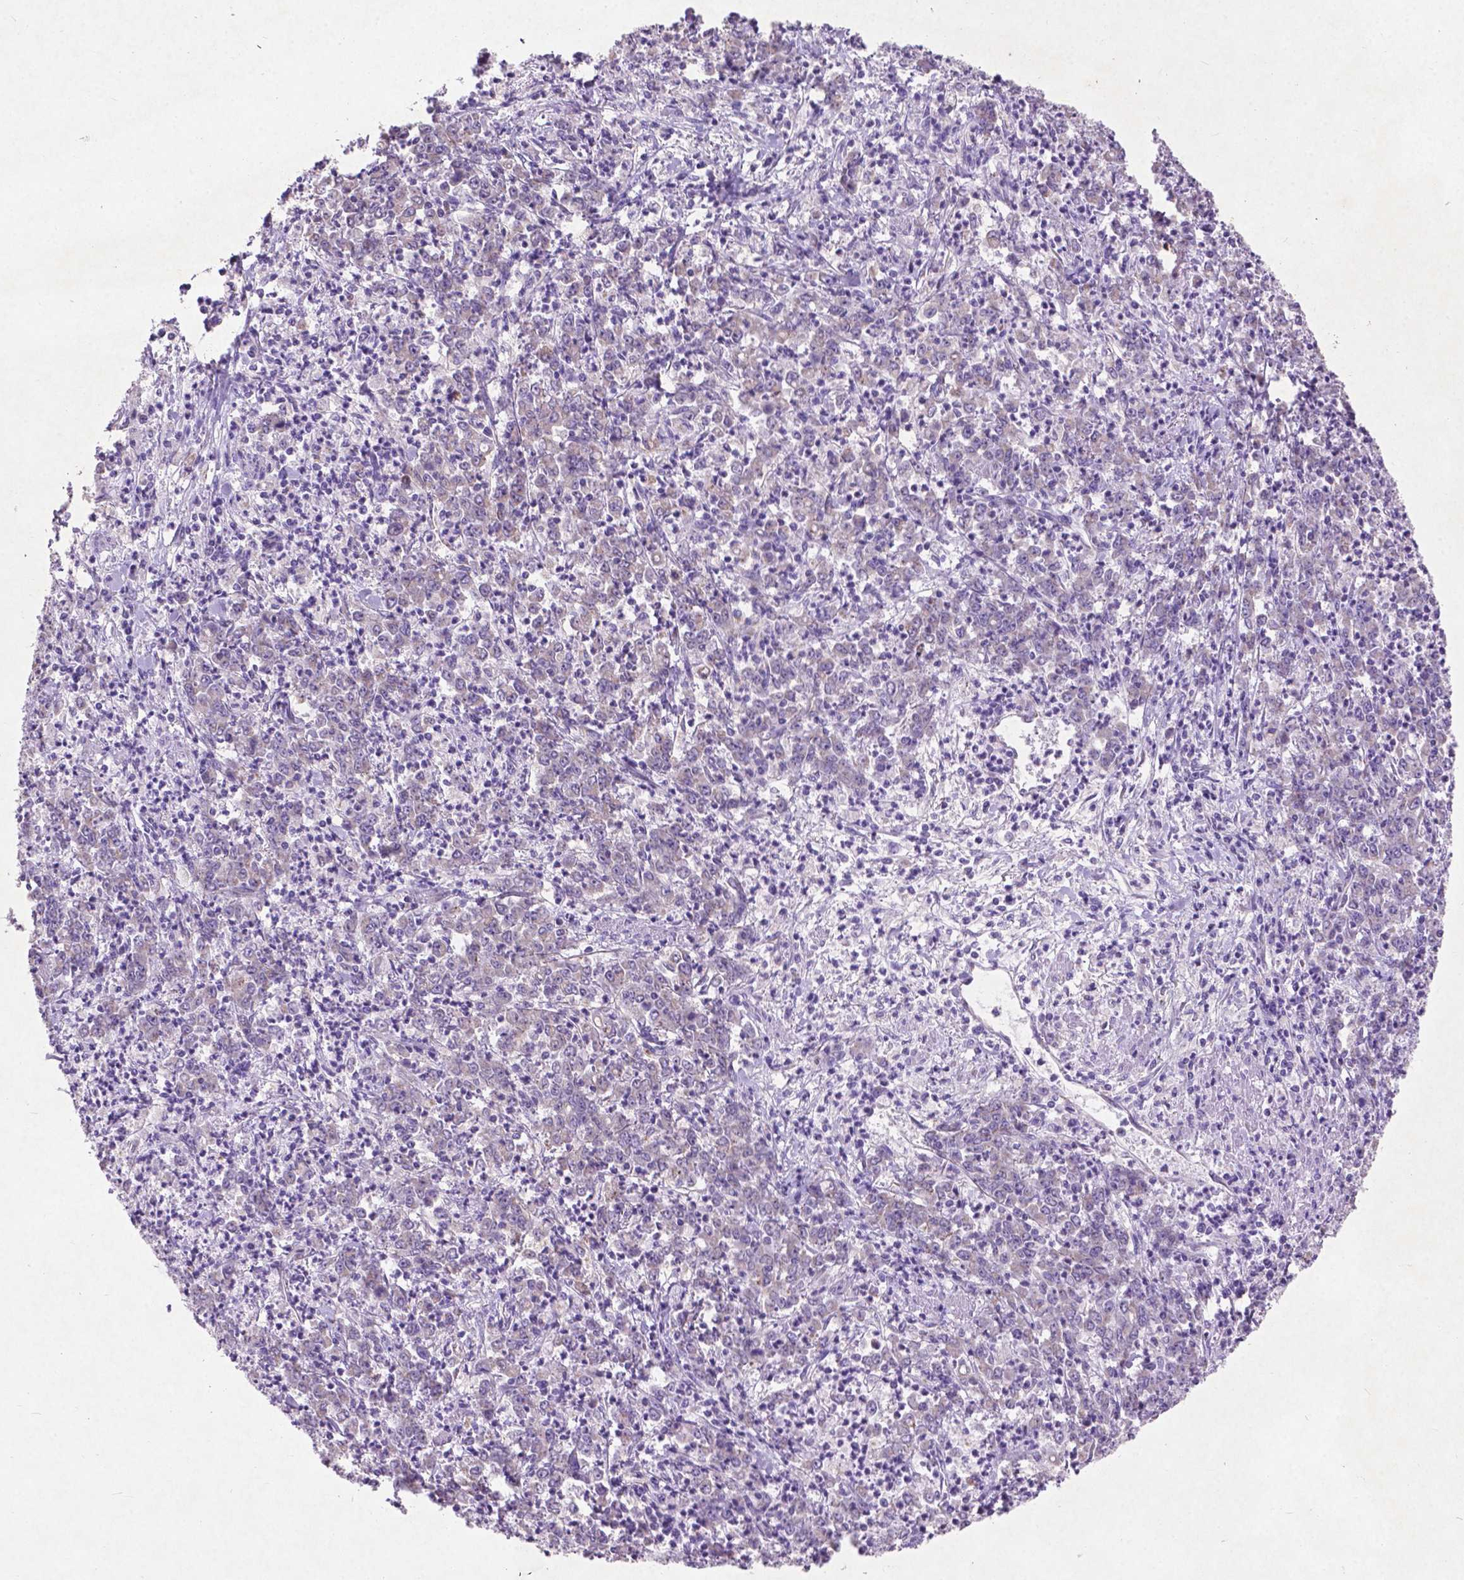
{"staining": {"intensity": "weak", "quantity": ">75%", "location": "cytoplasmic/membranous"}, "tissue": "stomach cancer", "cell_type": "Tumor cells", "image_type": "cancer", "snomed": [{"axis": "morphology", "description": "Adenocarcinoma, NOS"}, {"axis": "topography", "description": "Stomach, lower"}], "caption": "Immunohistochemistry (IHC) micrograph of neoplastic tissue: human adenocarcinoma (stomach) stained using immunohistochemistry (IHC) demonstrates low levels of weak protein expression localized specifically in the cytoplasmic/membranous of tumor cells, appearing as a cytoplasmic/membranous brown color.", "gene": "ATG4D", "patient": {"sex": "female", "age": 71}}